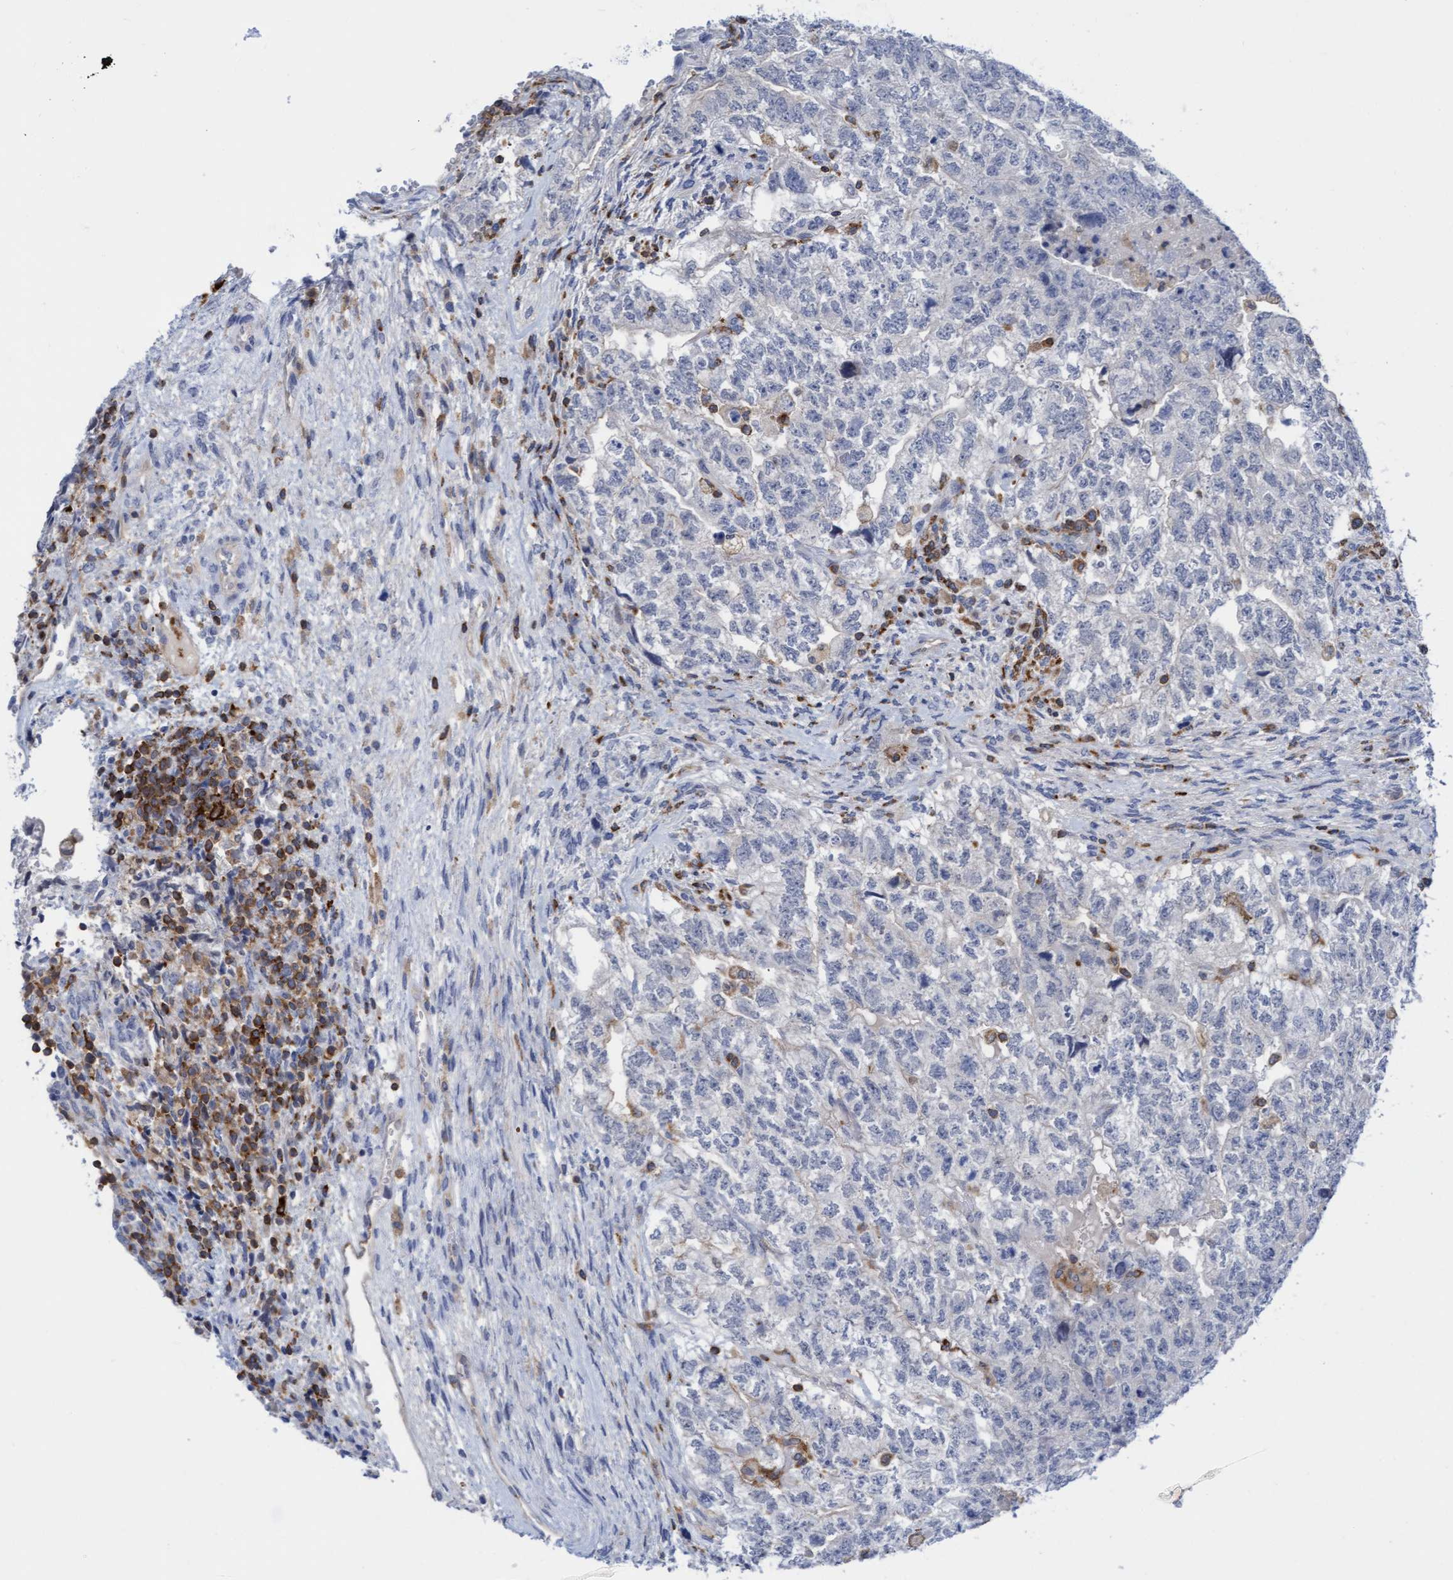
{"staining": {"intensity": "negative", "quantity": "none", "location": "none"}, "tissue": "testis cancer", "cell_type": "Tumor cells", "image_type": "cancer", "snomed": [{"axis": "morphology", "description": "Carcinoma, Embryonal, NOS"}, {"axis": "topography", "description": "Testis"}], "caption": "Histopathology image shows no protein staining in tumor cells of testis embryonal carcinoma tissue. Nuclei are stained in blue.", "gene": "FNBP1", "patient": {"sex": "male", "age": 36}}